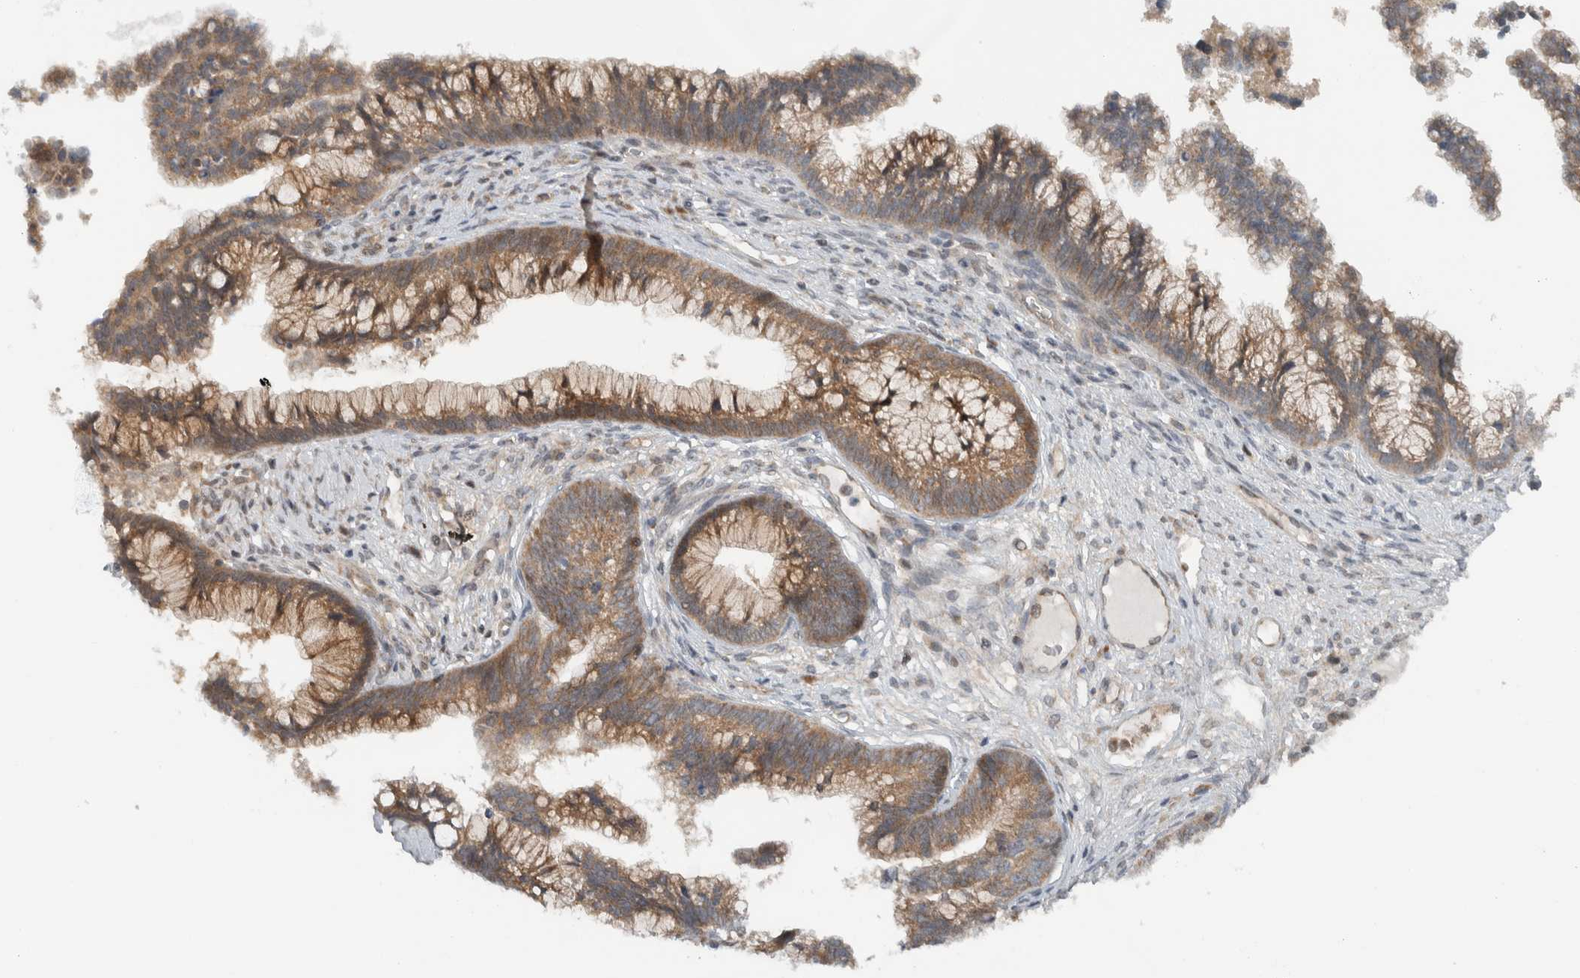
{"staining": {"intensity": "weak", "quantity": ">75%", "location": "cytoplasmic/membranous"}, "tissue": "cervical cancer", "cell_type": "Tumor cells", "image_type": "cancer", "snomed": [{"axis": "morphology", "description": "Adenocarcinoma, NOS"}, {"axis": "topography", "description": "Cervix"}], "caption": "An image of adenocarcinoma (cervical) stained for a protein displays weak cytoplasmic/membranous brown staining in tumor cells.", "gene": "KLHL6", "patient": {"sex": "female", "age": 44}}